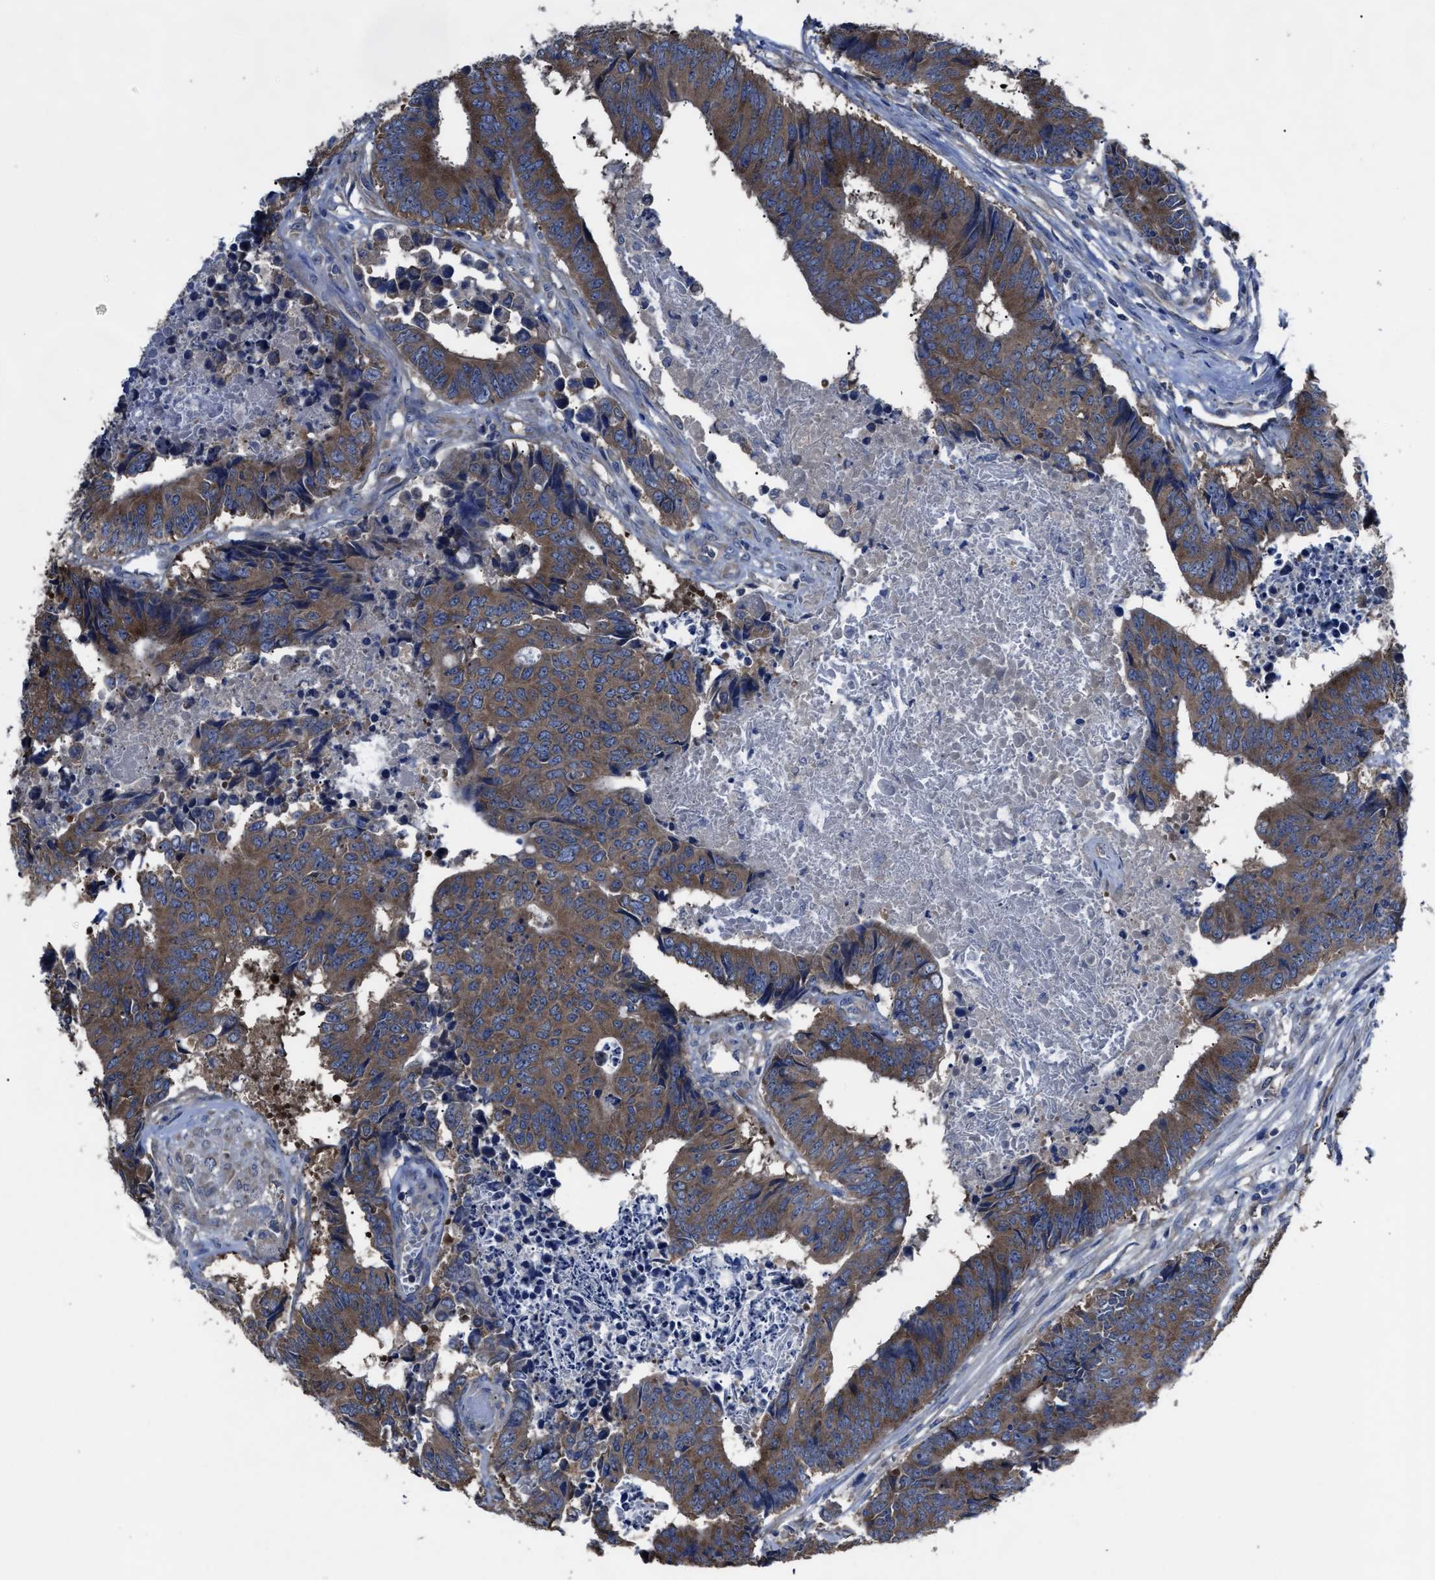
{"staining": {"intensity": "moderate", "quantity": ">75%", "location": "cytoplasmic/membranous"}, "tissue": "colorectal cancer", "cell_type": "Tumor cells", "image_type": "cancer", "snomed": [{"axis": "morphology", "description": "Adenocarcinoma, NOS"}, {"axis": "topography", "description": "Rectum"}], "caption": "Human colorectal cancer stained with a brown dye exhibits moderate cytoplasmic/membranous positive staining in about >75% of tumor cells.", "gene": "UPF1", "patient": {"sex": "male", "age": 84}}